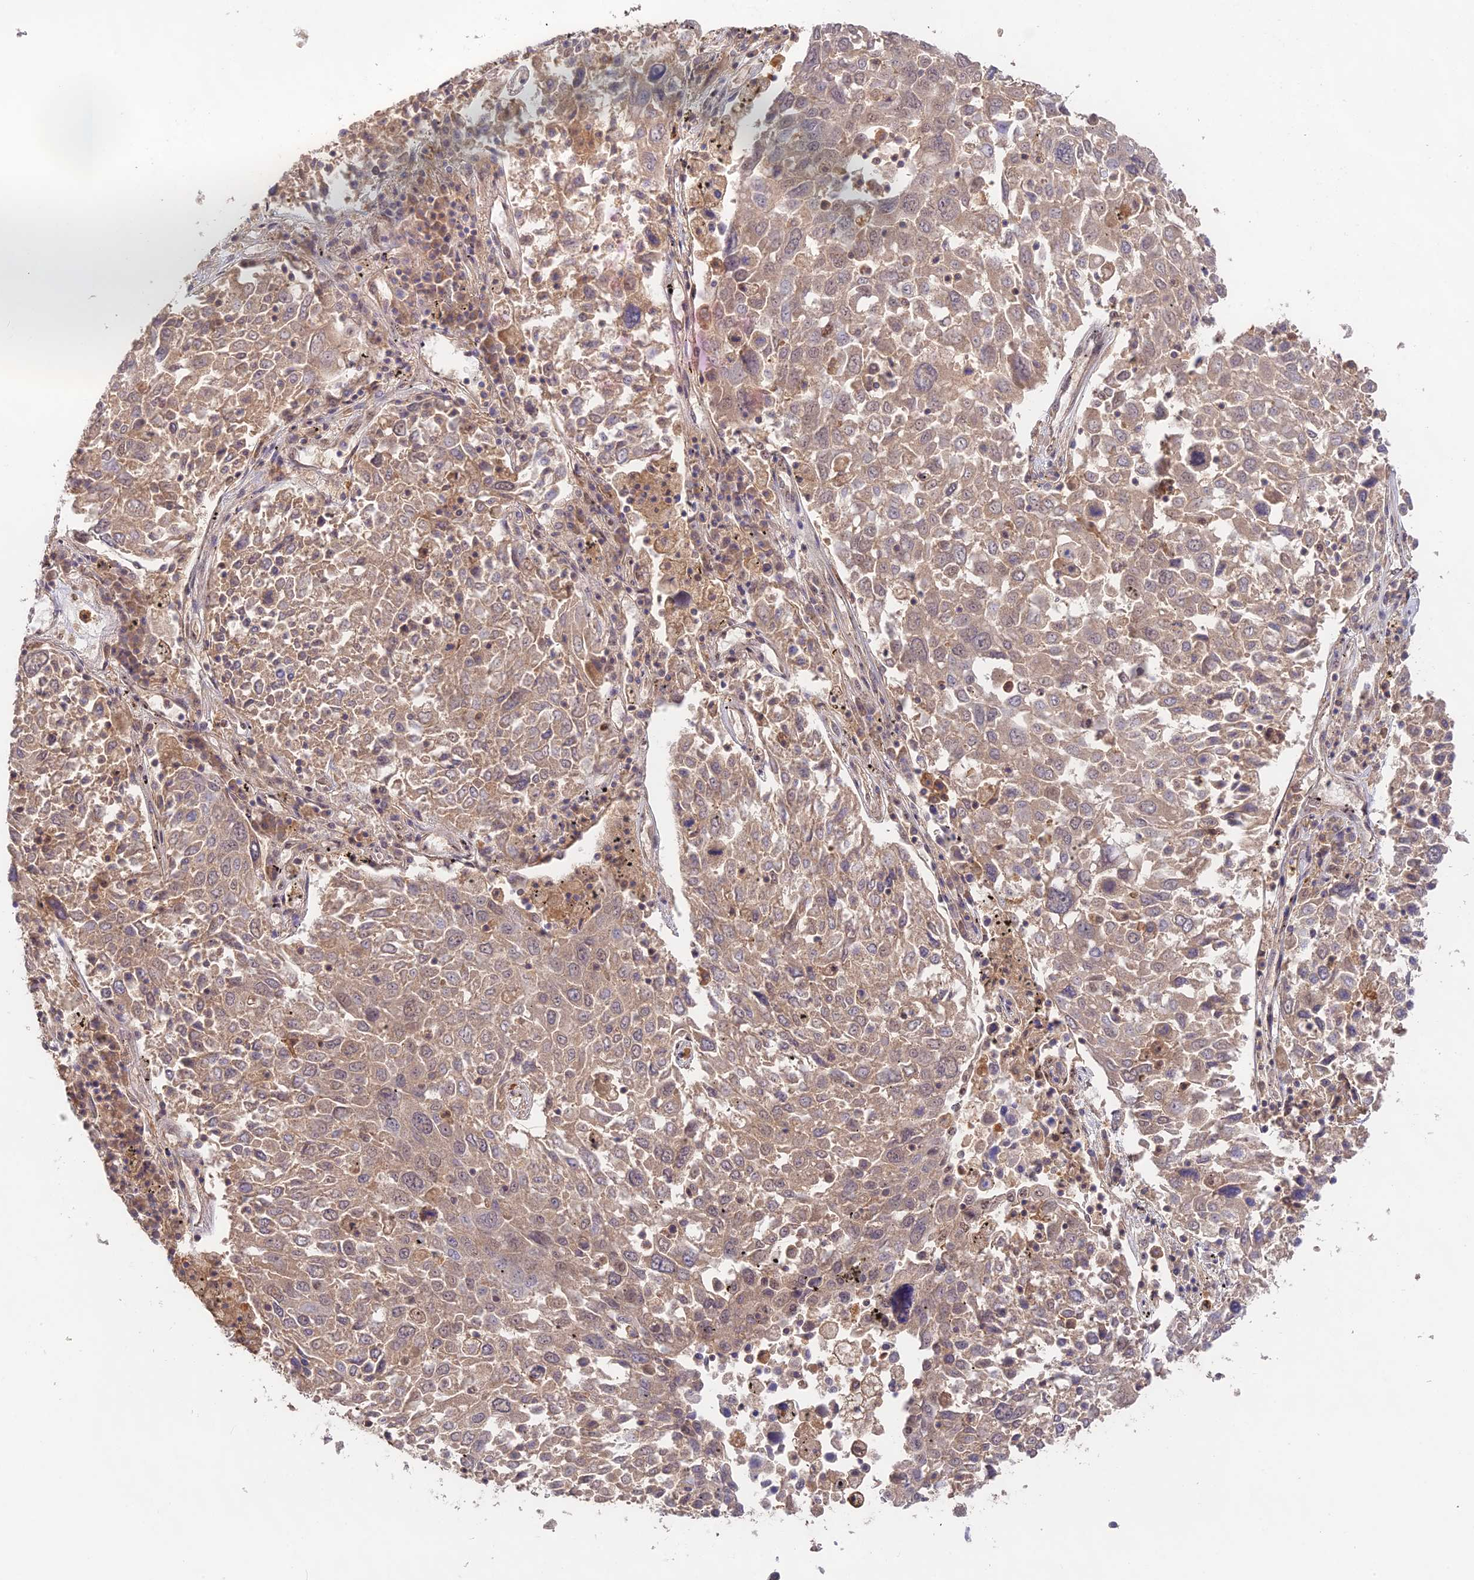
{"staining": {"intensity": "weak", "quantity": ">75%", "location": "cytoplasmic/membranous,nuclear"}, "tissue": "lung cancer", "cell_type": "Tumor cells", "image_type": "cancer", "snomed": [{"axis": "morphology", "description": "Squamous cell carcinoma, NOS"}, {"axis": "topography", "description": "Lung"}], "caption": "Brown immunohistochemical staining in human squamous cell carcinoma (lung) displays weak cytoplasmic/membranous and nuclear staining in approximately >75% of tumor cells.", "gene": "CLCF1", "patient": {"sex": "male", "age": 65}}